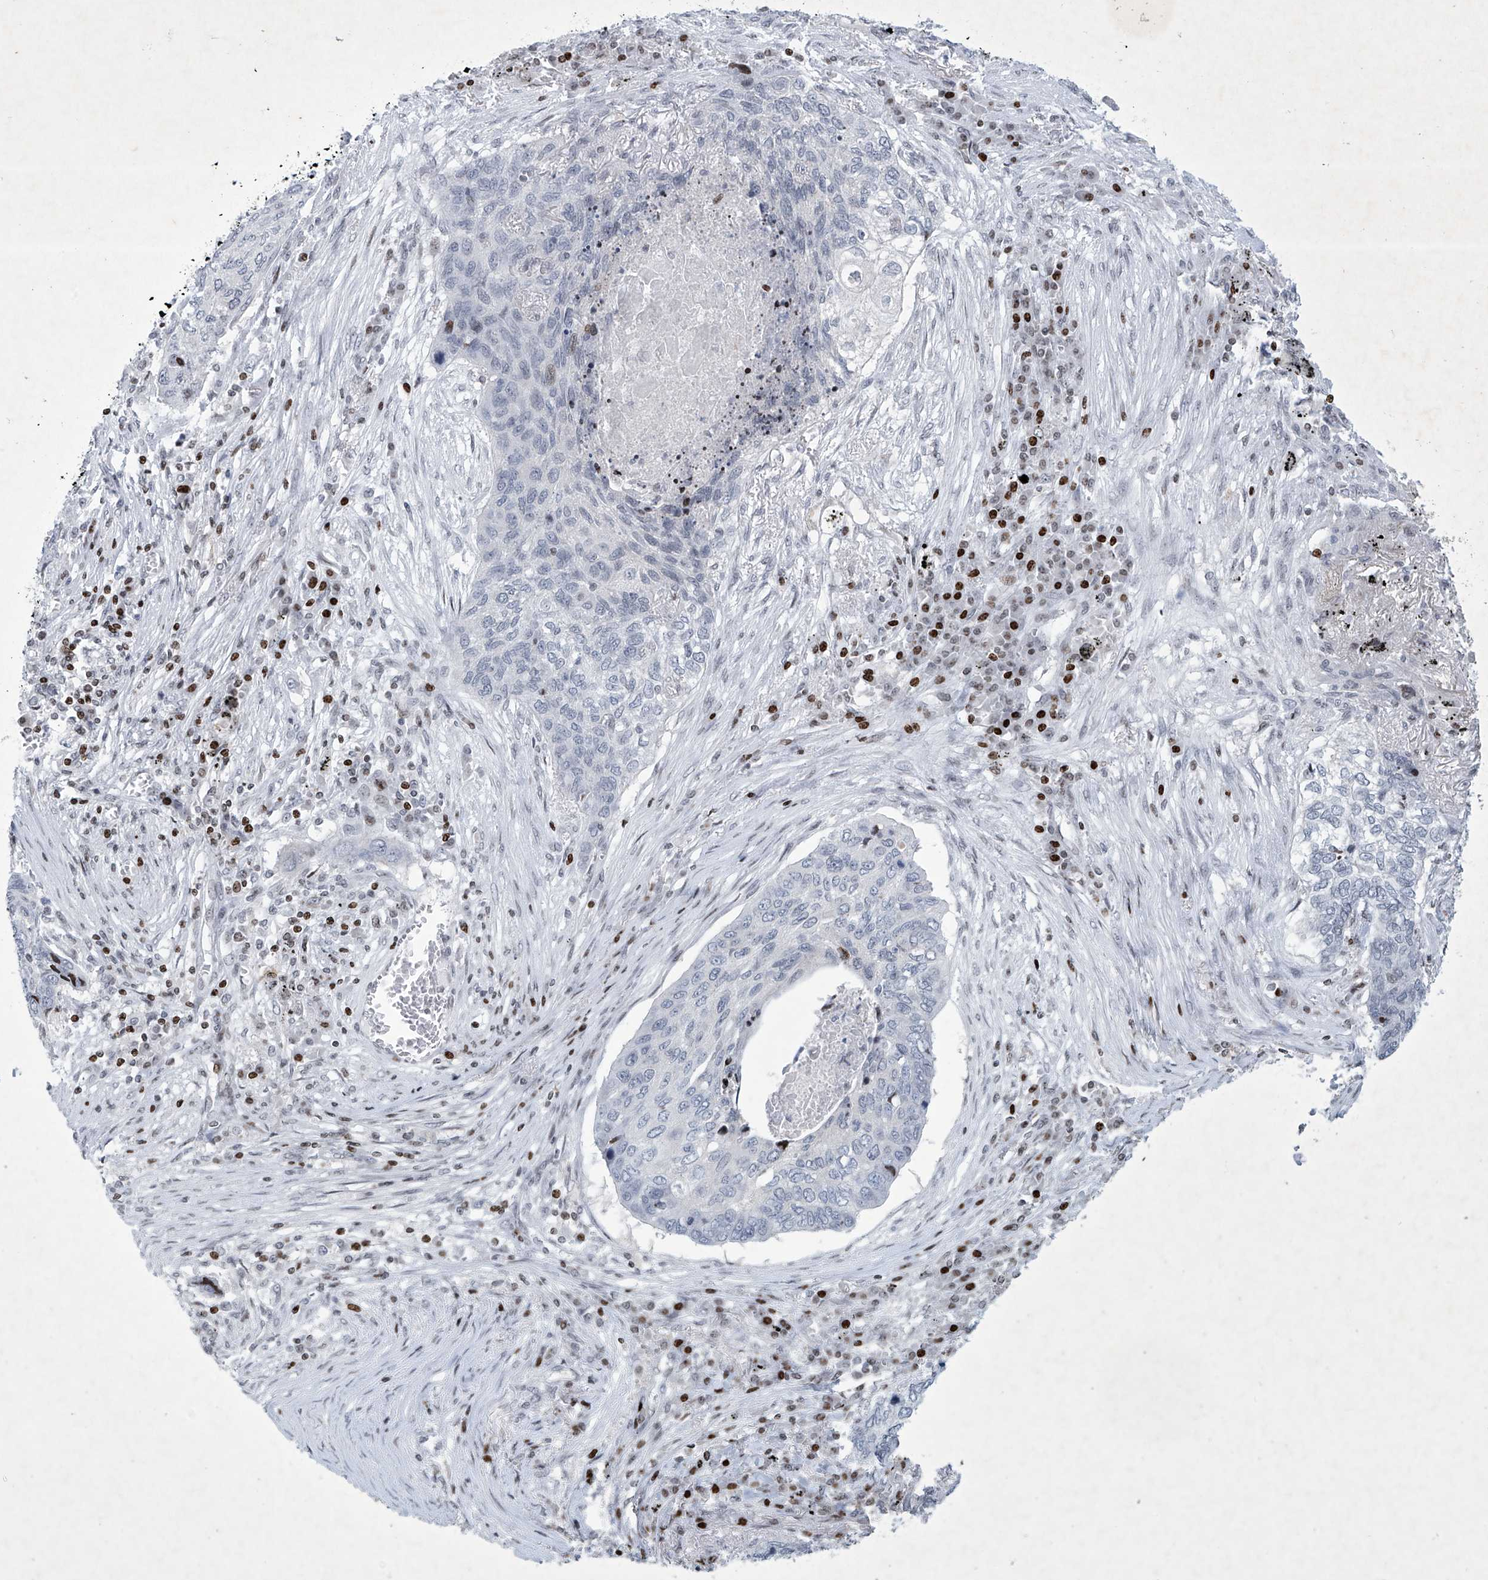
{"staining": {"intensity": "negative", "quantity": "none", "location": "none"}, "tissue": "lung cancer", "cell_type": "Tumor cells", "image_type": "cancer", "snomed": [{"axis": "morphology", "description": "Squamous cell carcinoma, NOS"}, {"axis": "topography", "description": "Lung"}], "caption": "Immunohistochemistry histopathology image of neoplastic tissue: human lung squamous cell carcinoma stained with DAB (3,3'-diaminobenzidine) reveals no significant protein staining in tumor cells.", "gene": "RFX7", "patient": {"sex": "female", "age": 63}}